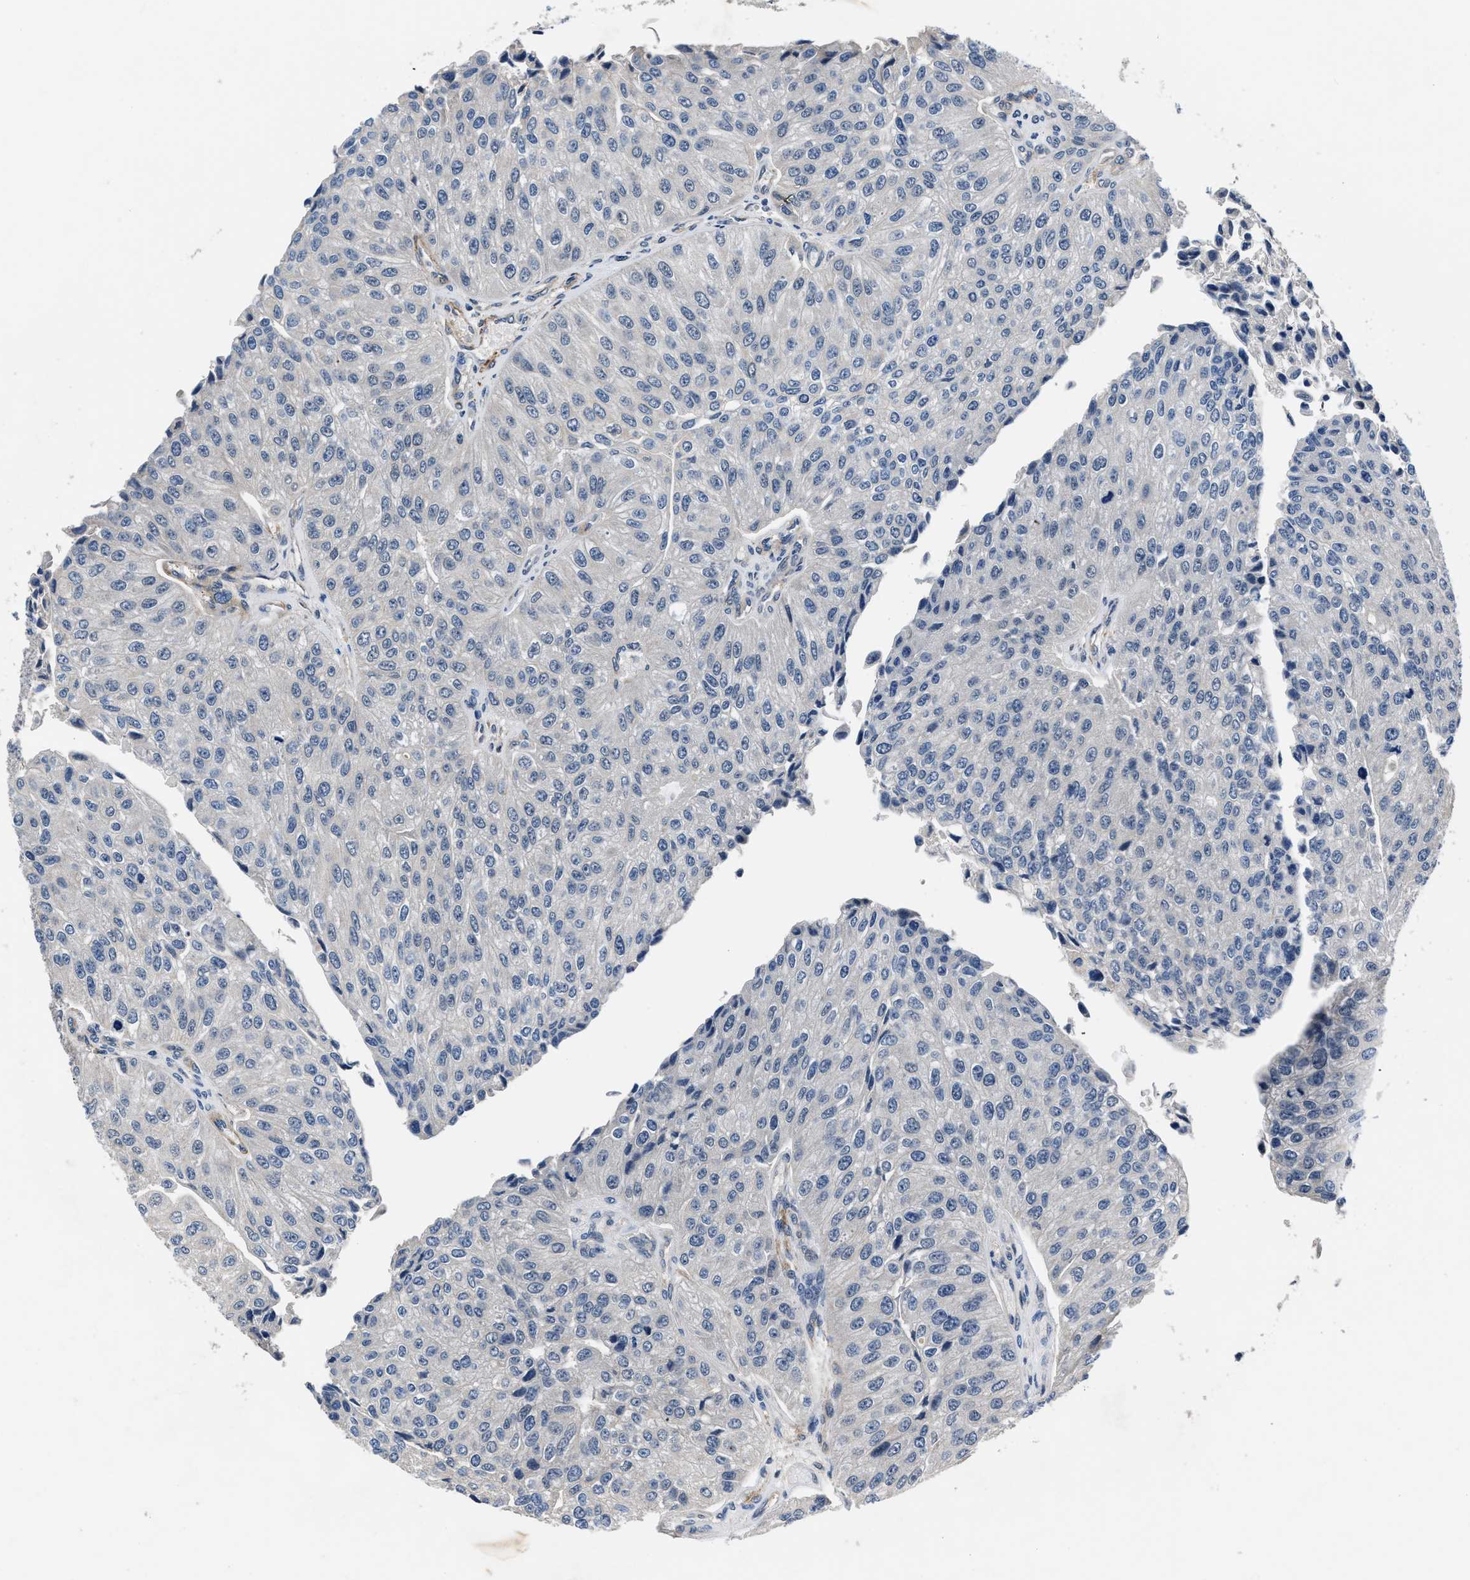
{"staining": {"intensity": "negative", "quantity": "none", "location": "none"}, "tissue": "urothelial cancer", "cell_type": "Tumor cells", "image_type": "cancer", "snomed": [{"axis": "morphology", "description": "Urothelial carcinoma, High grade"}, {"axis": "topography", "description": "Kidney"}, {"axis": "topography", "description": "Urinary bladder"}], "caption": "Histopathology image shows no protein expression in tumor cells of urothelial cancer tissue.", "gene": "LANCL2", "patient": {"sex": "male", "age": 77}}